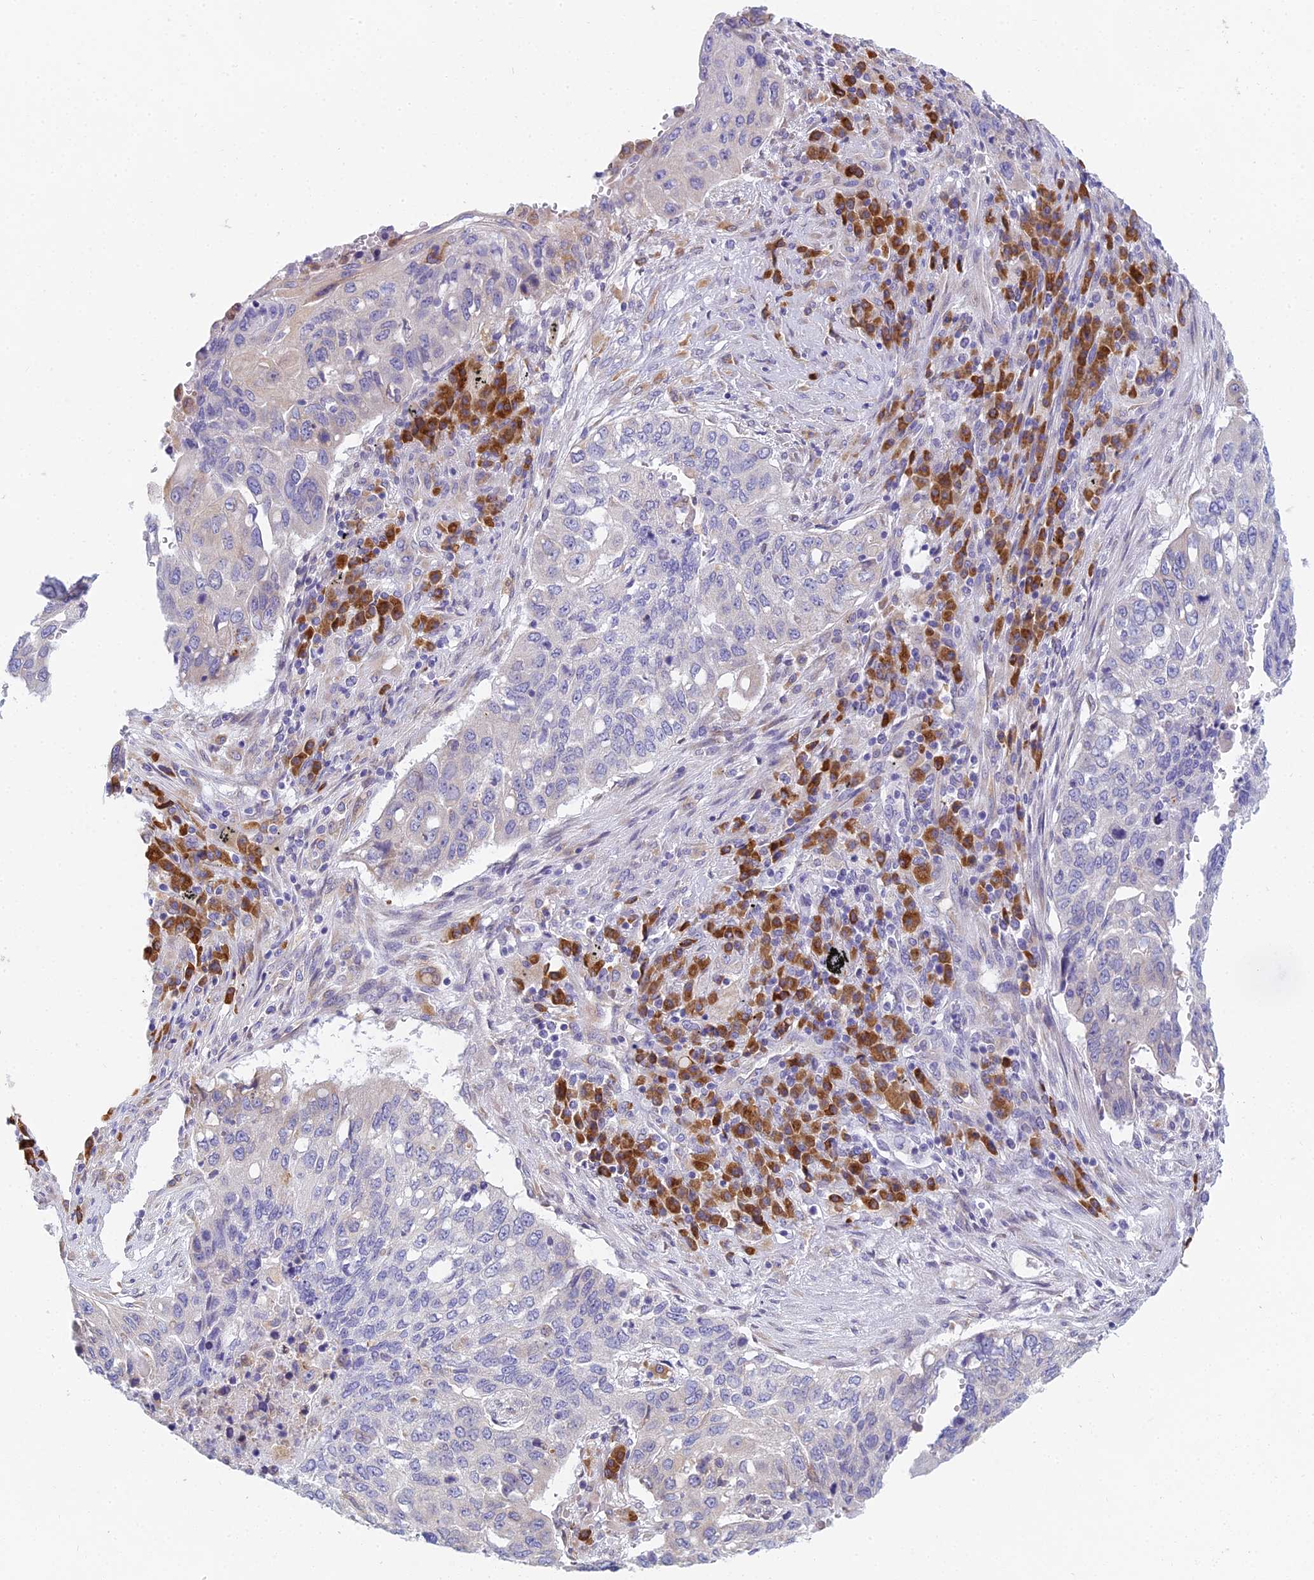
{"staining": {"intensity": "negative", "quantity": "none", "location": "none"}, "tissue": "lung cancer", "cell_type": "Tumor cells", "image_type": "cancer", "snomed": [{"axis": "morphology", "description": "Squamous cell carcinoma, NOS"}, {"axis": "topography", "description": "Lung"}], "caption": "Lung cancer was stained to show a protein in brown. There is no significant expression in tumor cells.", "gene": "HM13", "patient": {"sex": "female", "age": 63}}